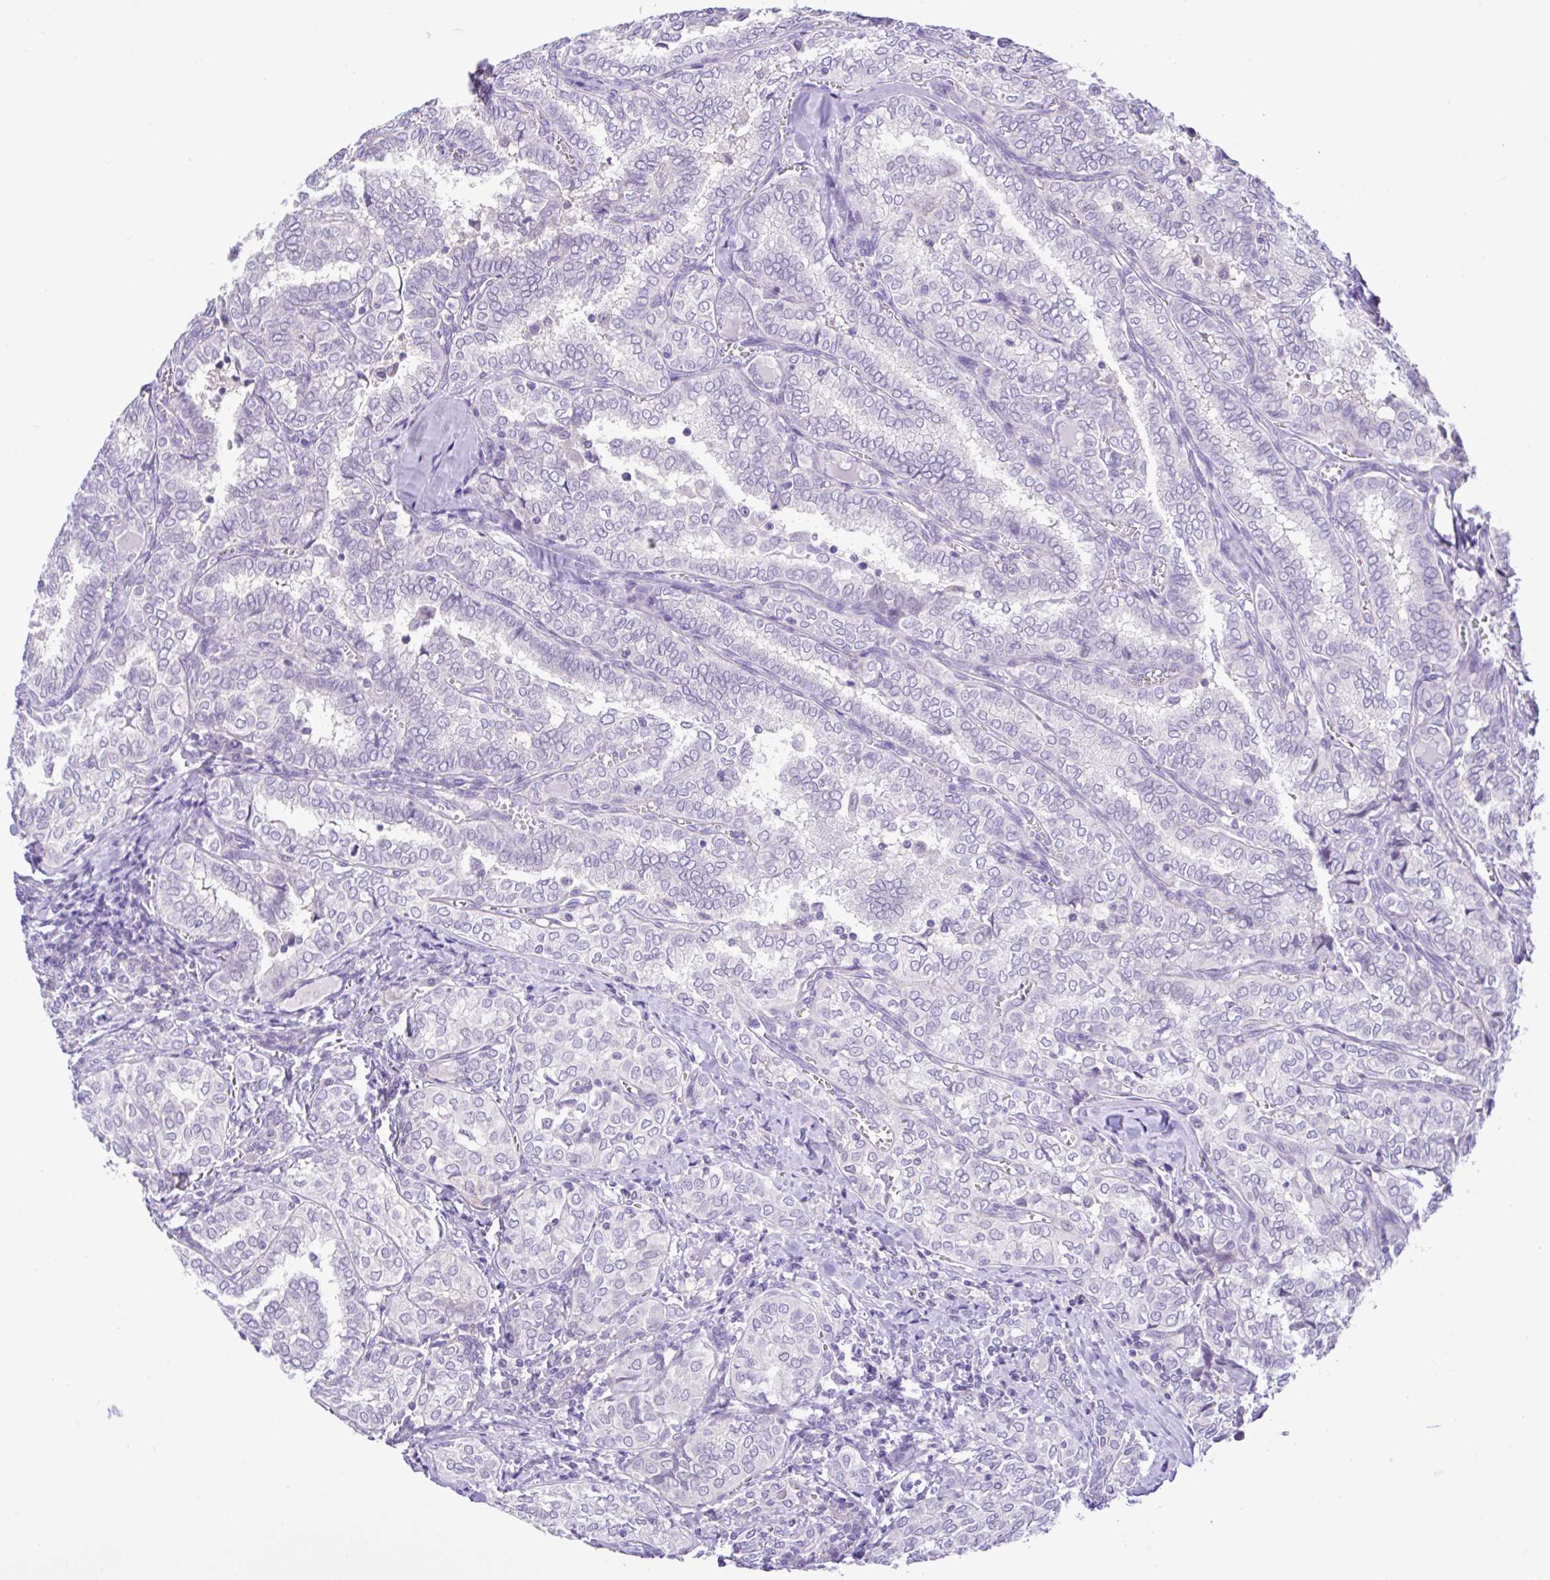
{"staining": {"intensity": "negative", "quantity": "none", "location": "none"}, "tissue": "thyroid cancer", "cell_type": "Tumor cells", "image_type": "cancer", "snomed": [{"axis": "morphology", "description": "Papillary adenocarcinoma, NOS"}, {"axis": "topography", "description": "Thyroid gland"}], "caption": "Tumor cells are negative for brown protein staining in thyroid papillary adenocarcinoma.", "gene": "ANO4", "patient": {"sex": "female", "age": 30}}